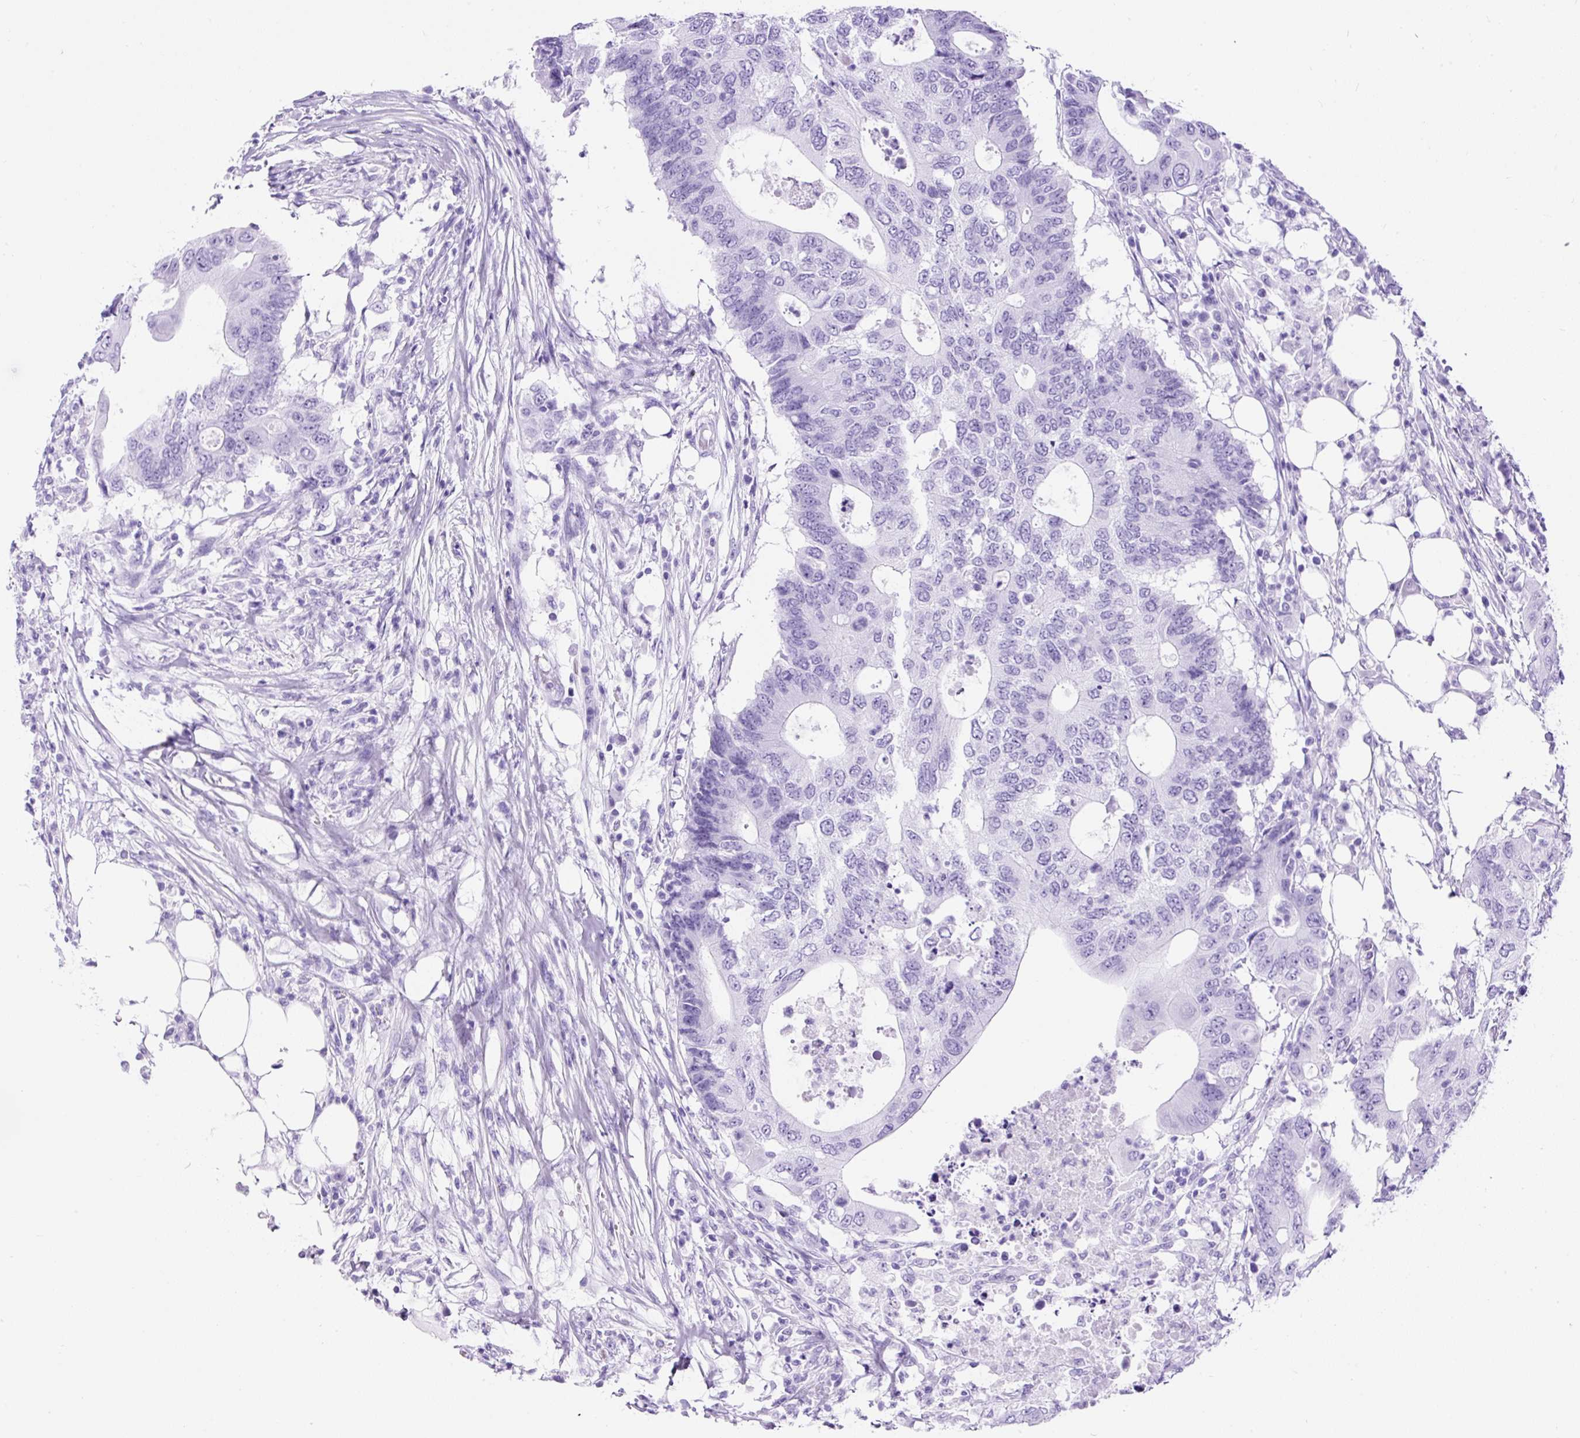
{"staining": {"intensity": "negative", "quantity": "none", "location": "none"}, "tissue": "colorectal cancer", "cell_type": "Tumor cells", "image_type": "cancer", "snomed": [{"axis": "morphology", "description": "Adenocarcinoma, NOS"}, {"axis": "topography", "description": "Colon"}], "caption": "DAB immunohistochemical staining of human colorectal cancer reveals no significant expression in tumor cells.", "gene": "CEL", "patient": {"sex": "male", "age": 71}}